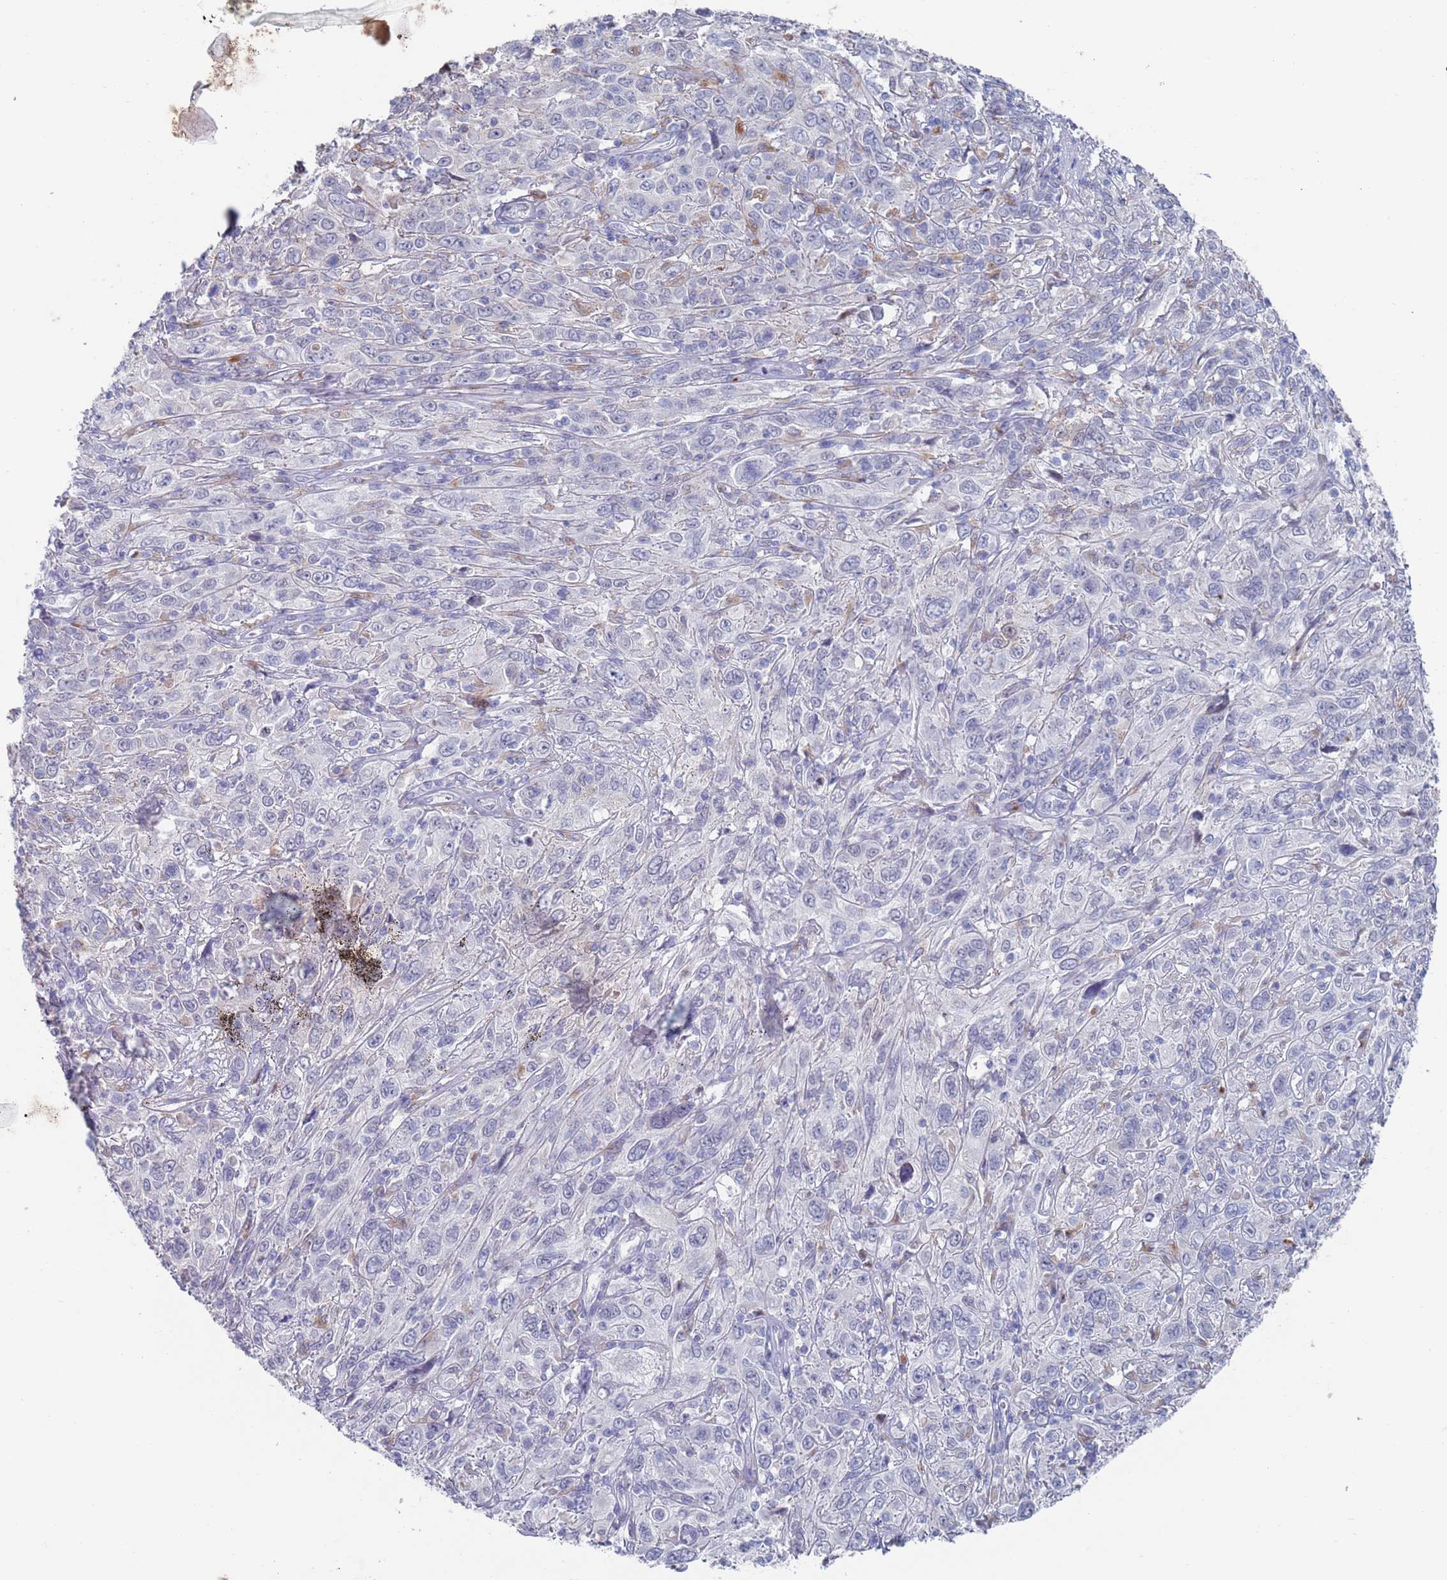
{"staining": {"intensity": "negative", "quantity": "none", "location": "none"}, "tissue": "cervical cancer", "cell_type": "Tumor cells", "image_type": "cancer", "snomed": [{"axis": "morphology", "description": "Squamous cell carcinoma, NOS"}, {"axis": "topography", "description": "Cervix"}], "caption": "IHC photomicrograph of human cervical cancer stained for a protein (brown), which demonstrates no staining in tumor cells.", "gene": "FUCA1", "patient": {"sex": "female", "age": 46}}